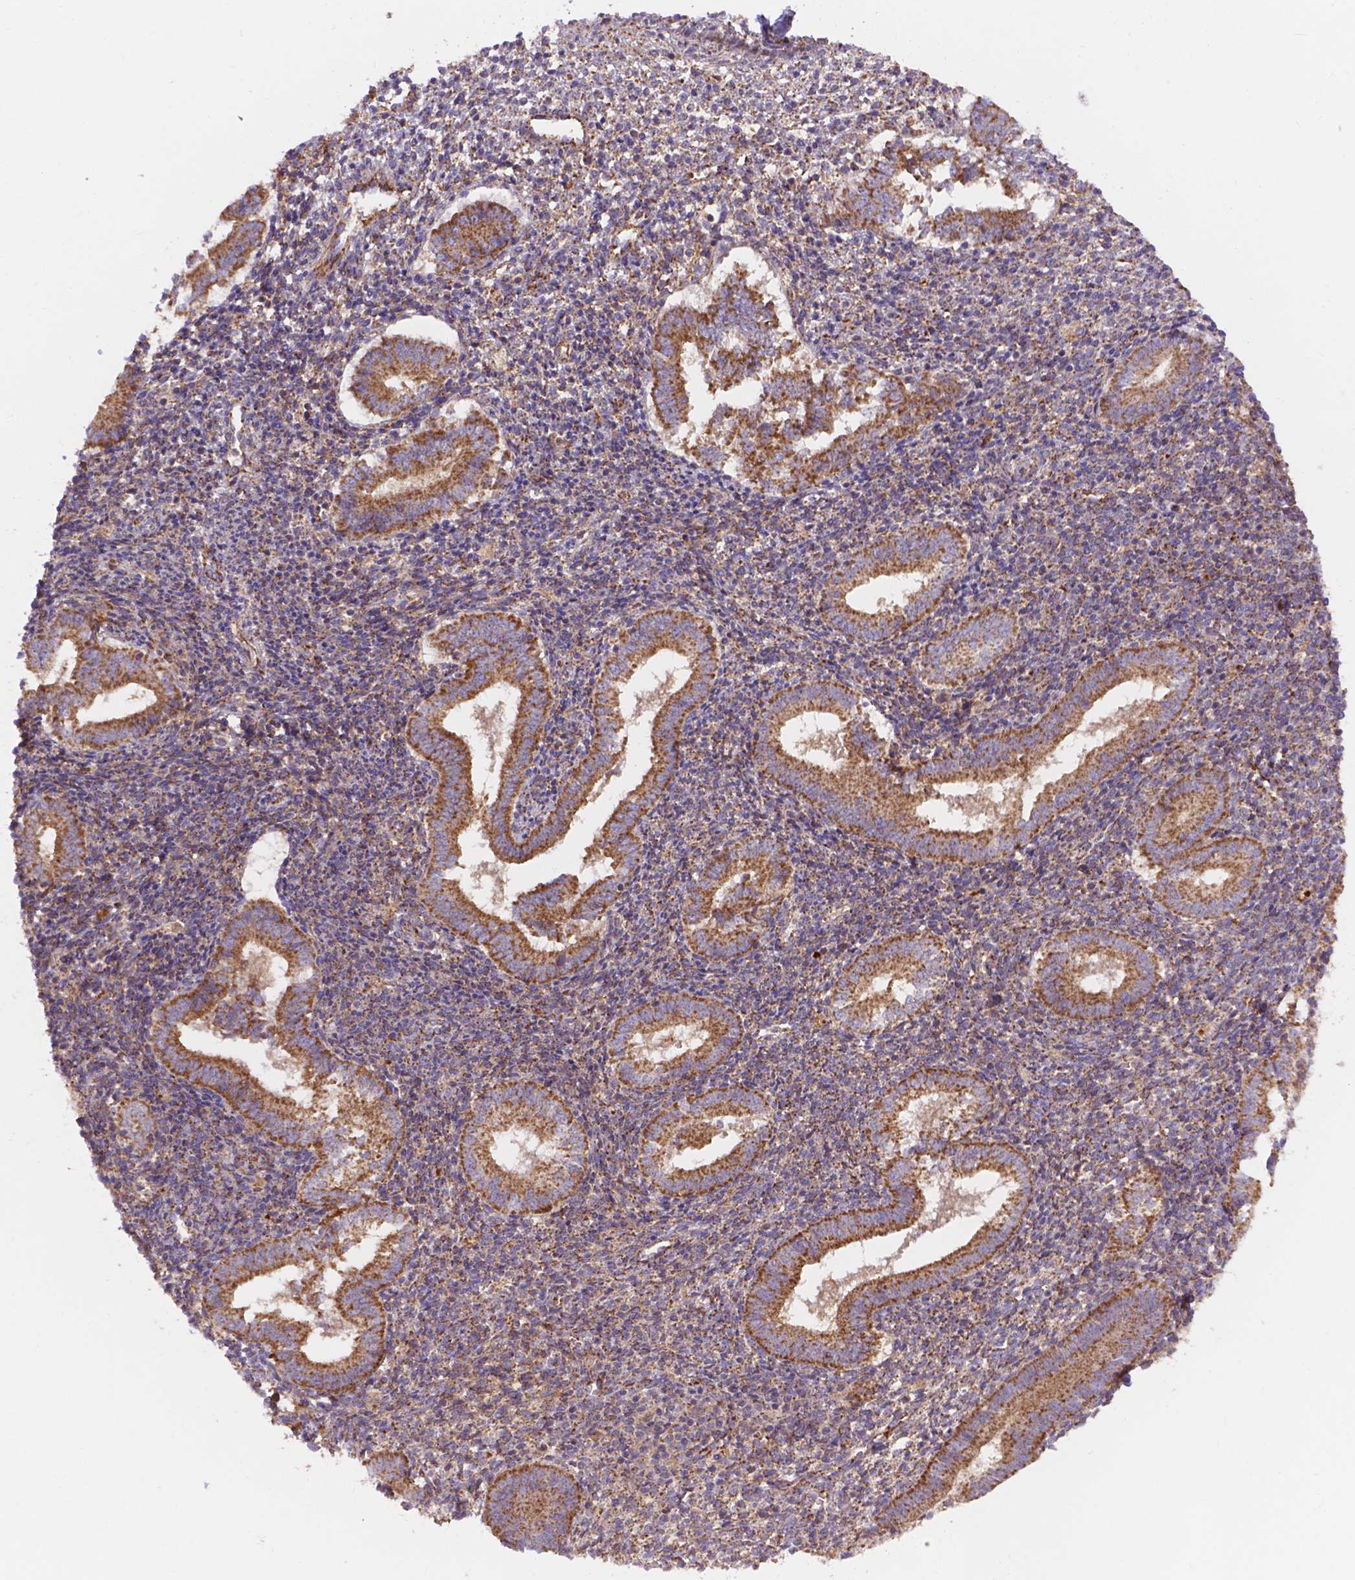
{"staining": {"intensity": "weak", "quantity": "<25%", "location": "cytoplasmic/membranous"}, "tissue": "endometrium", "cell_type": "Cells in endometrial stroma", "image_type": "normal", "snomed": [{"axis": "morphology", "description": "Normal tissue, NOS"}, {"axis": "topography", "description": "Endometrium"}], "caption": "This image is of benign endometrium stained with IHC to label a protein in brown with the nuclei are counter-stained blue. There is no positivity in cells in endometrial stroma.", "gene": "AK3", "patient": {"sex": "female", "age": 25}}